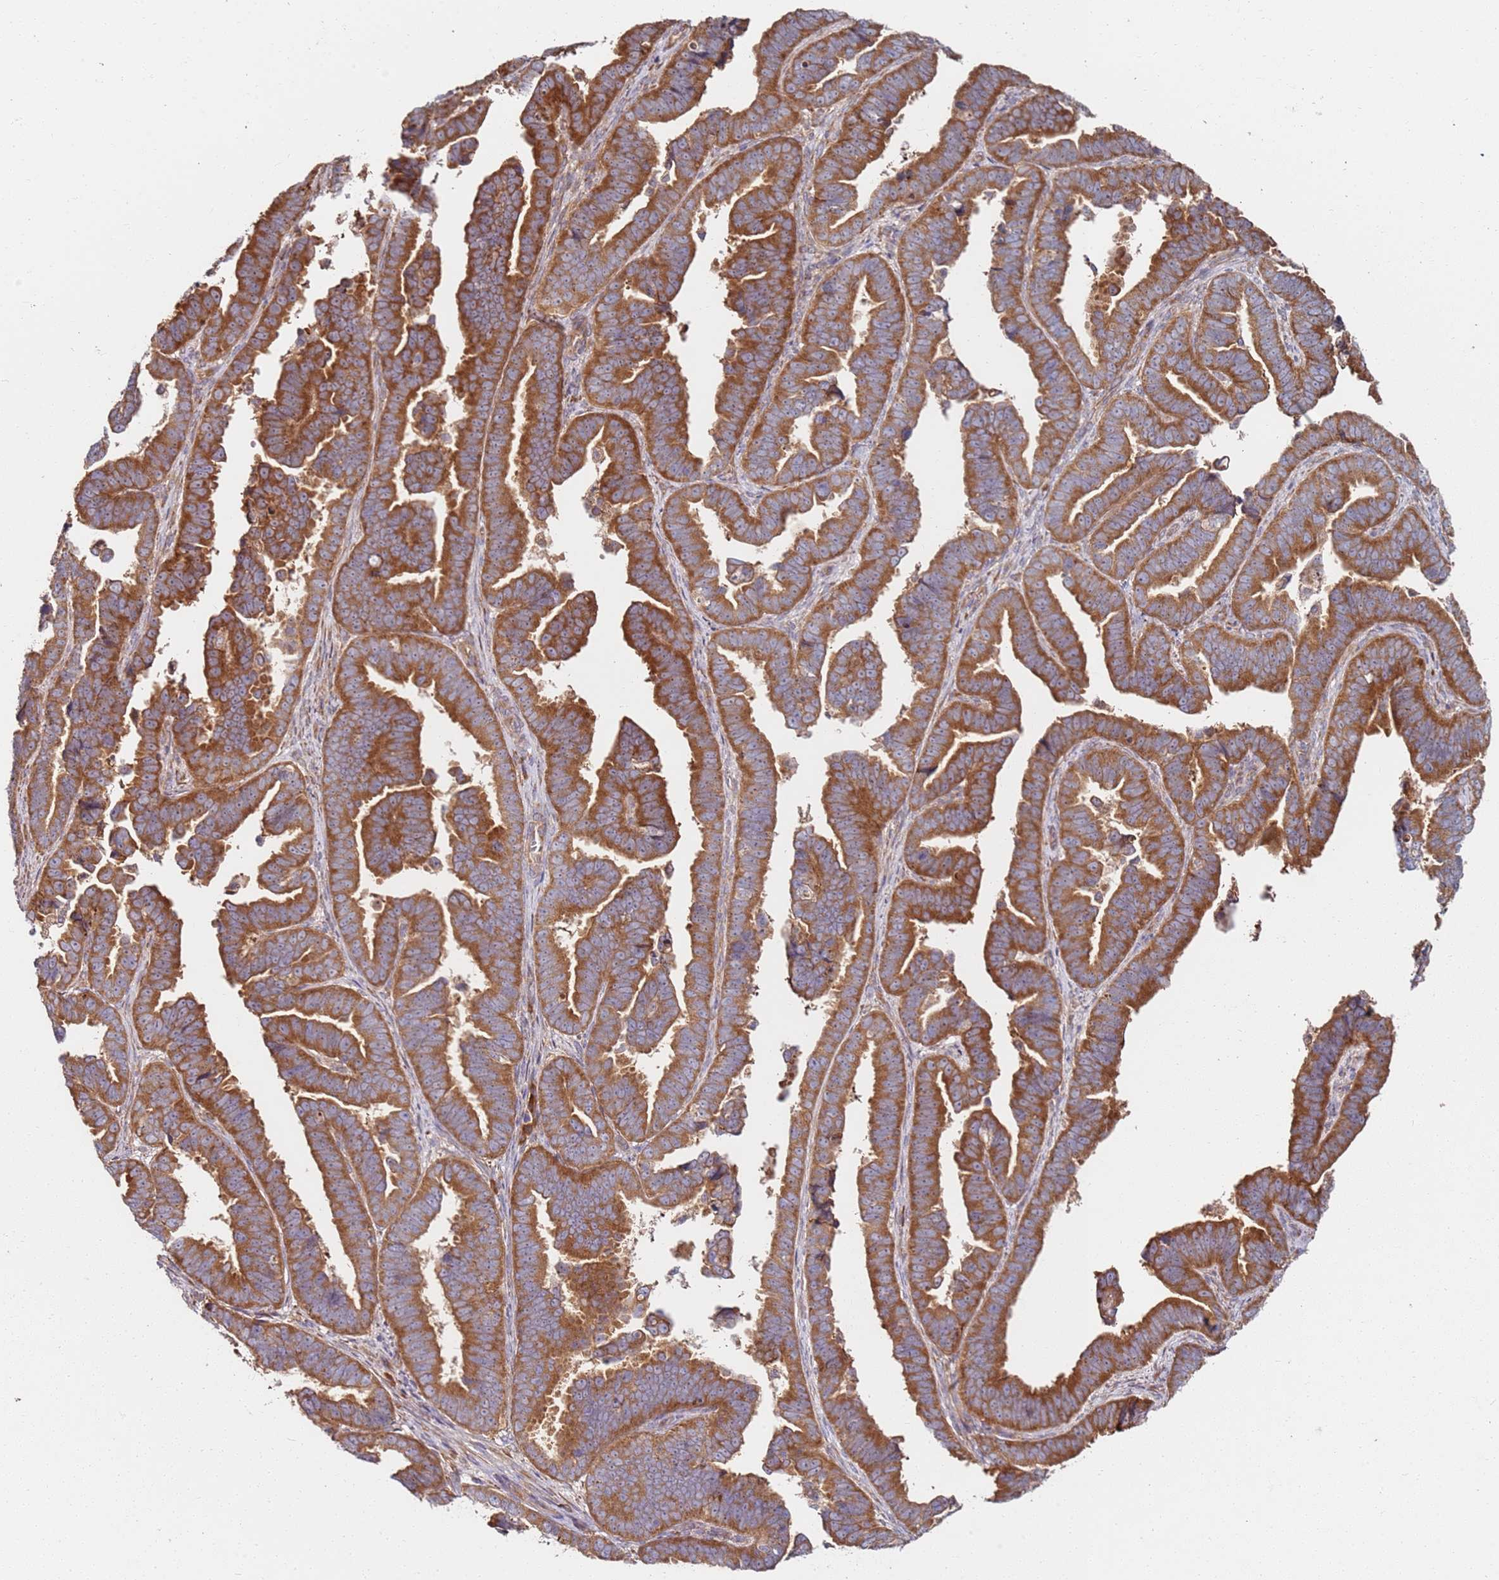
{"staining": {"intensity": "strong", "quantity": ">75%", "location": "cytoplasmic/membranous"}, "tissue": "endometrial cancer", "cell_type": "Tumor cells", "image_type": "cancer", "snomed": [{"axis": "morphology", "description": "Adenocarcinoma, NOS"}, {"axis": "topography", "description": "Endometrium"}], "caption": "Protein expression analysis of endometrial adenocarcinoma exhibits strong cytoplasmic/membranous expression in about >75% of tumor cells.", "gene": "RPS3A", "patient": {"sex": "female", "age": 75}}